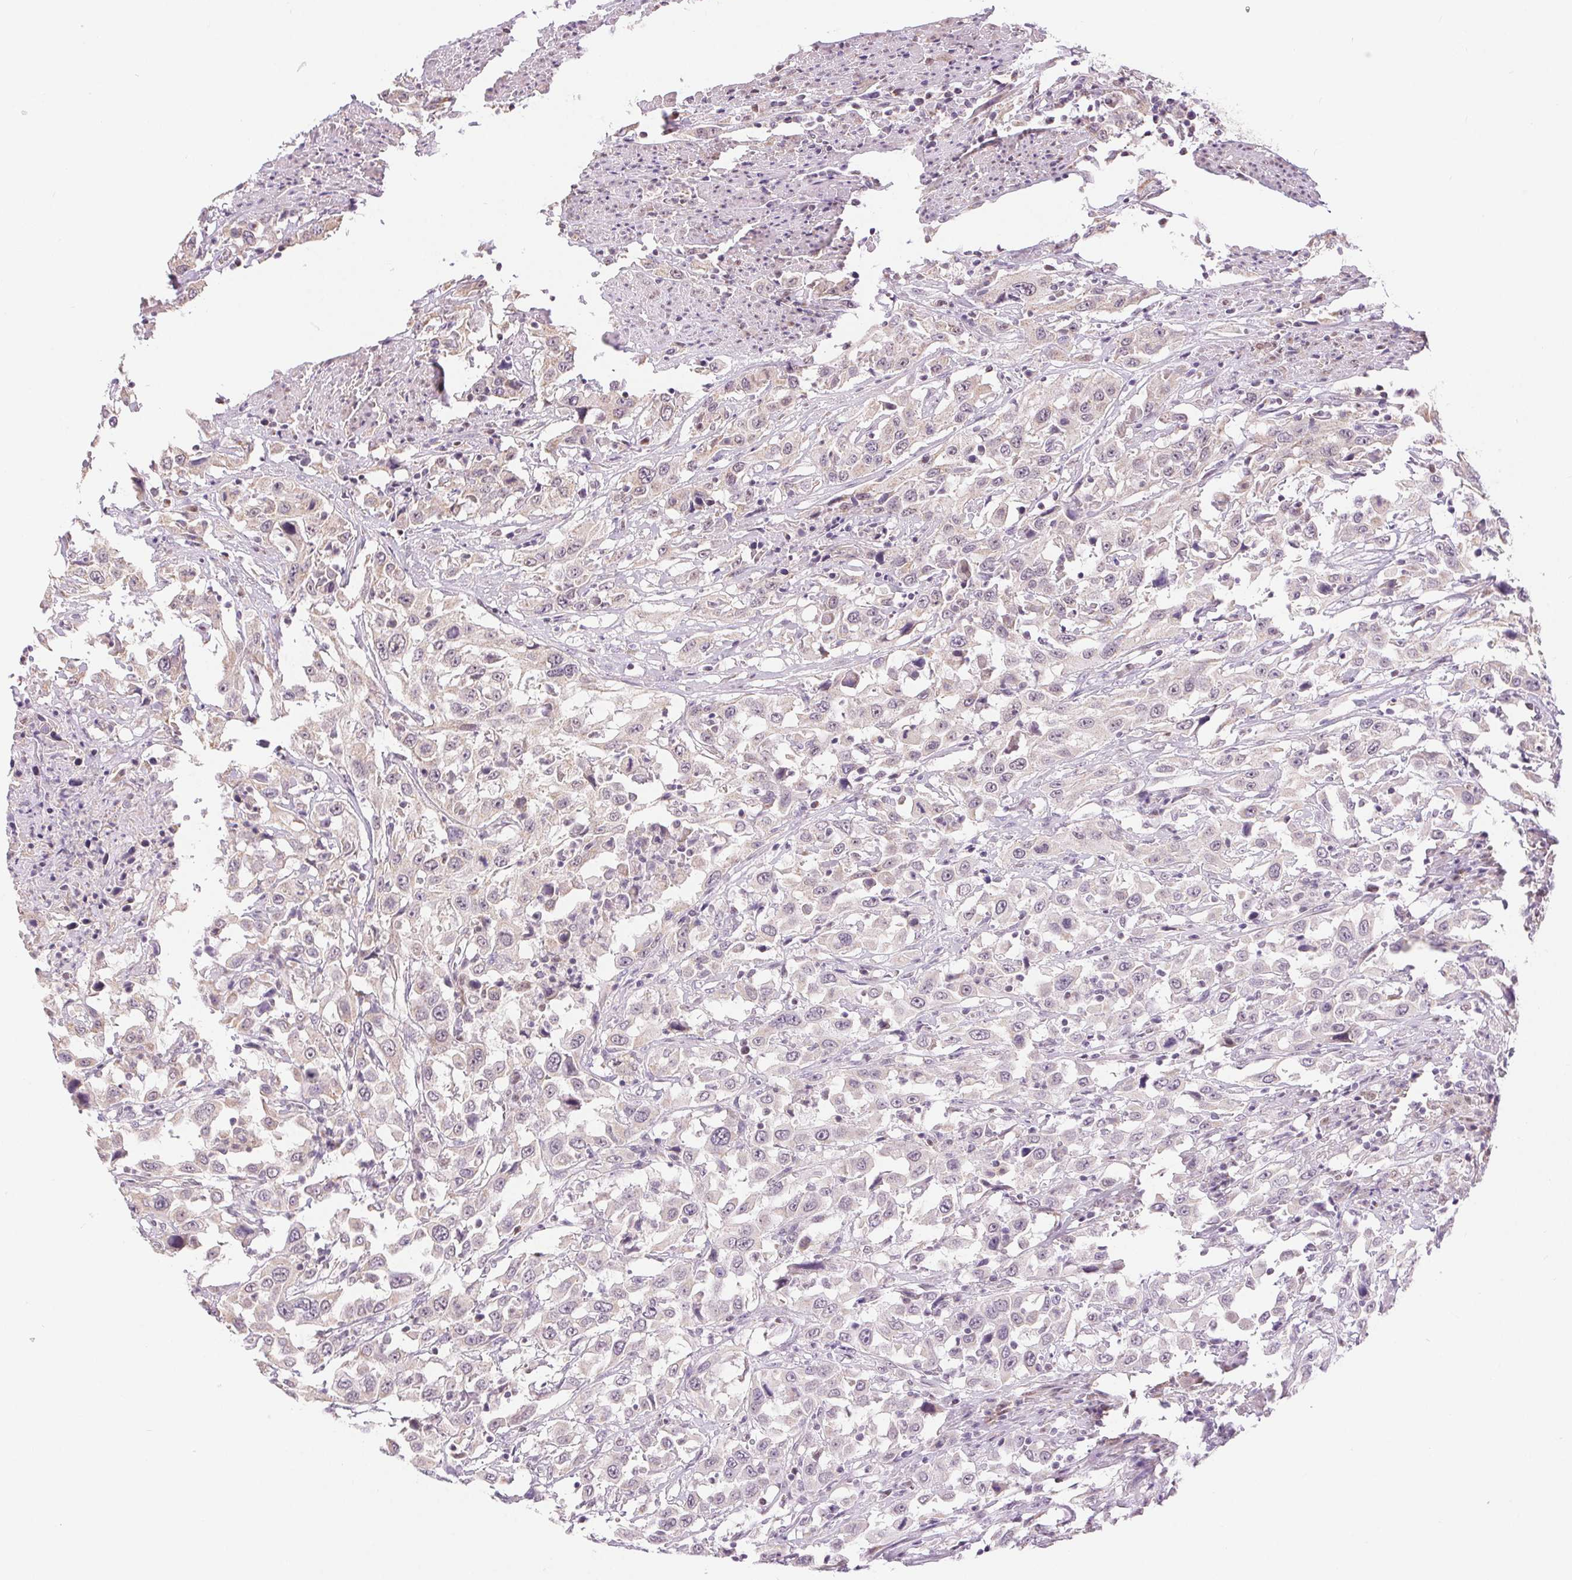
{"staining": {"intensity": "negative", "quantity": "none", "location": "none"}, "tissue": "urothelial cancer", "cell_type": "Tumor cells", "image_type": "cancer", "snomed": [{"axis": "morphology", "description": "Urothelial carcinoma, High grade"}, {"axis": "topography", "description": "Urinary bladder"}], "caption": "An immunohistochemistry histopathology image of urothelial cancer is shown. There is no staining in tumor cells of urothelial cancer.", "gene": "POU2F2", "patient": {"sex": "male", "age": 61}}